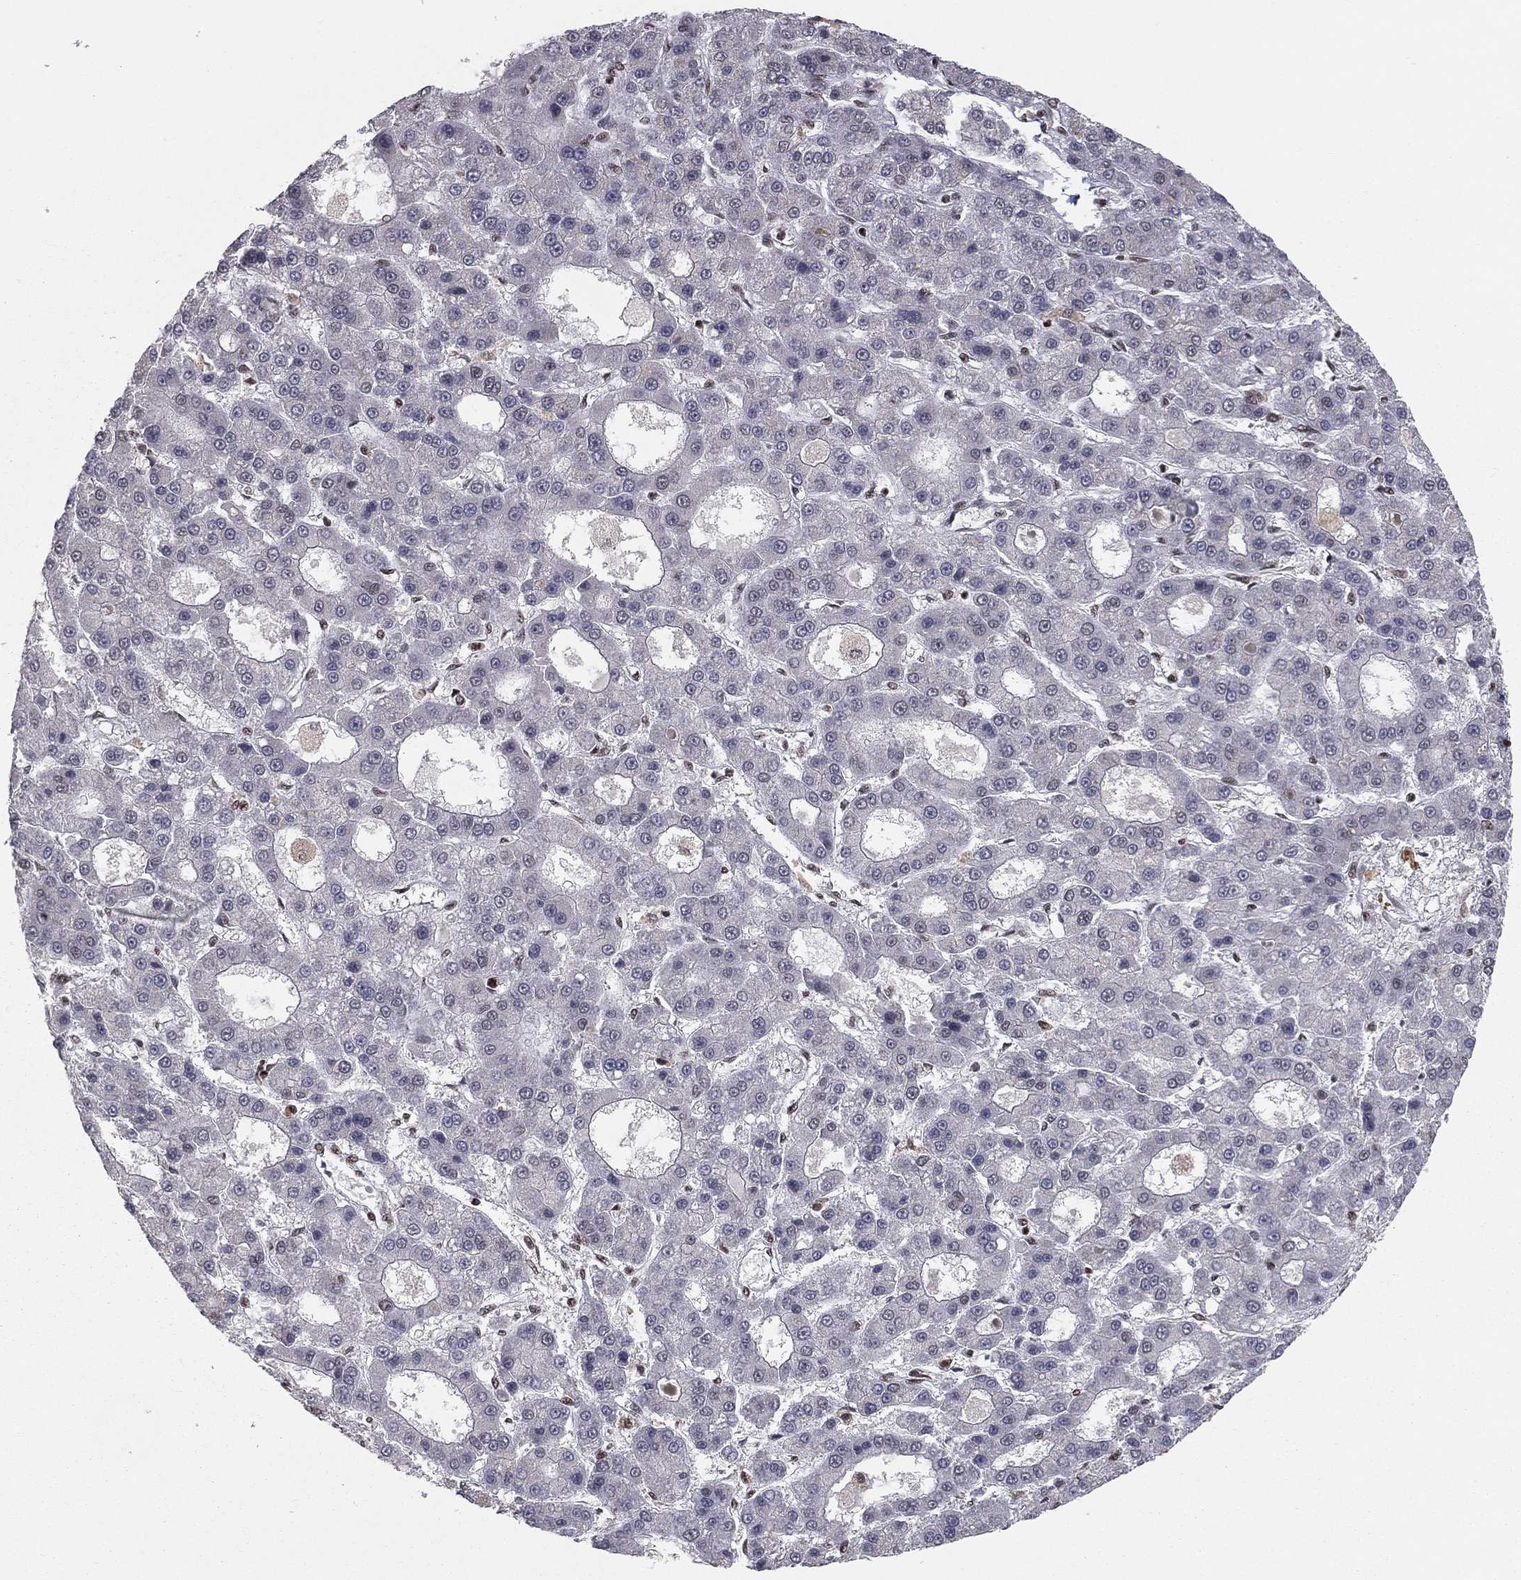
{"staining": {"intensity": "negative", "quantity": "none", "location": "none"}, "tissue": "liver cancer", "cell_type": "Tumor cells", "image_type": "cancer", "snomed": [{"axis": "morphology", "description": "Carcinoma, Hepatocellular, NOS"}, {"axis": "topography", "description": "Liver"}], "caption": "IHC of liver cancer displays no positivity in tumor cells. (DAB (3,3'-diaminobenzidine) immunohistochemistry (IHC) visualized using brightfield microscopy, high magnification).", "gene": "NFYB", "patient": {"sex": "male", "age": 70}}